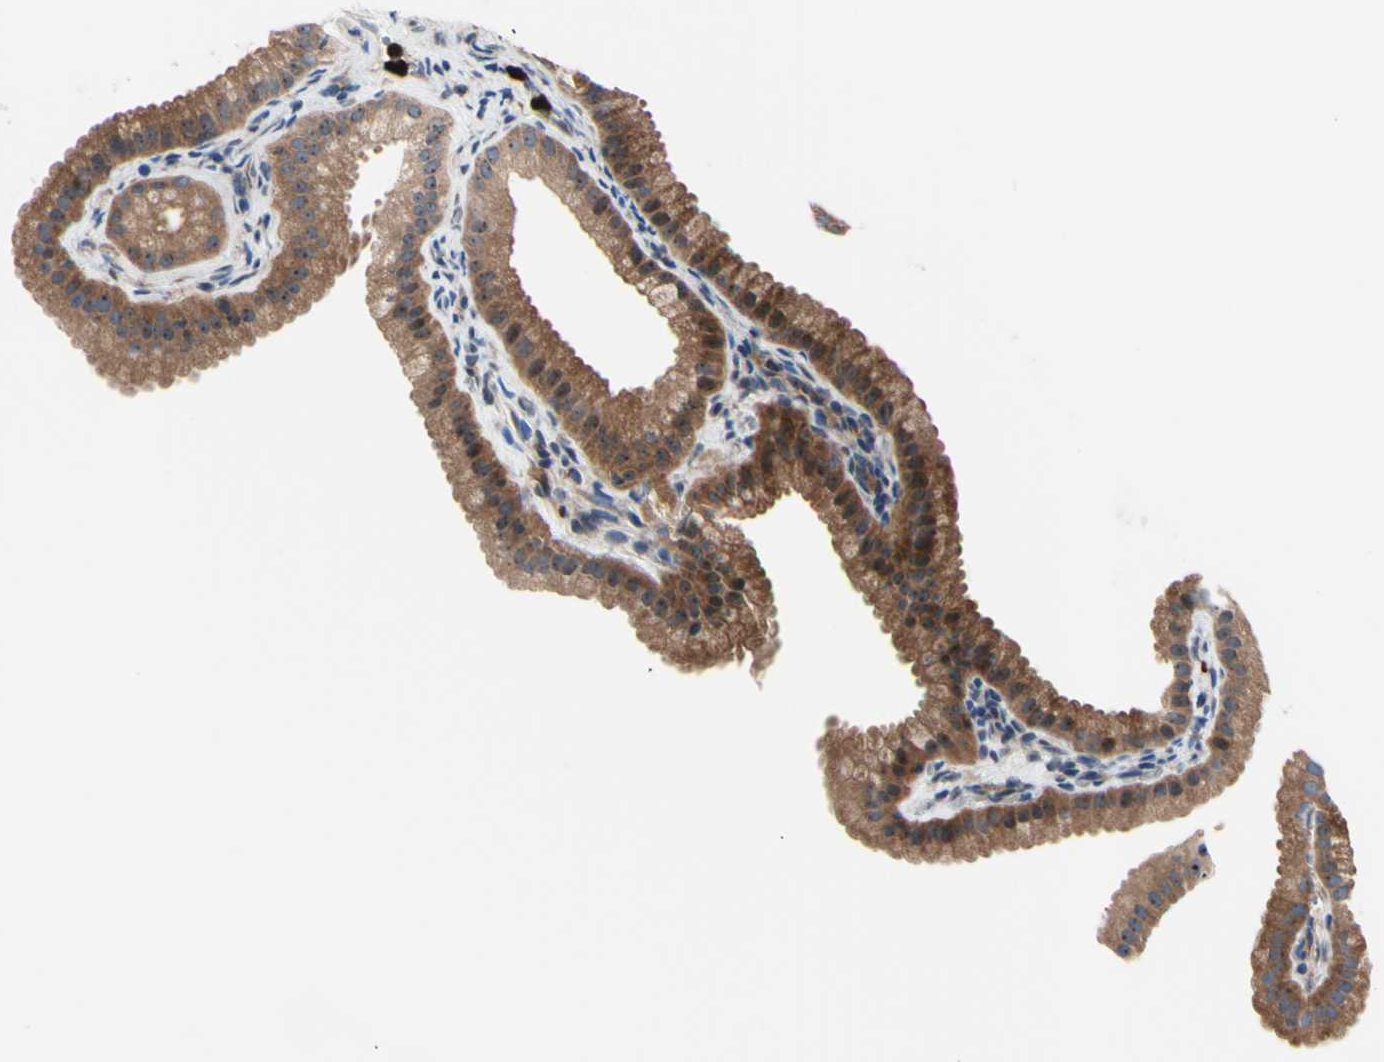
{"staining": {"intensity": "strong", "quantity": ">75%", "location": "cytoplasmic/membranous,nuclear"}, "tissue": "gallbladder", "cell_type": "Glandular cells", "image_type": "normal", "snomed": [{"axis": "morphology", "description": "Normal tissue, NOS"}, {"axis": "topography", "description": "Gallbladder"}], "caption": "IHC (DAB) staining of benign gallbladder shows strong cytoplasmic/membranous,nuclear protein expression in about >75% of glandular cells.", "gene": "USP9X", "patient": {"sex": "female", "age": 64}}